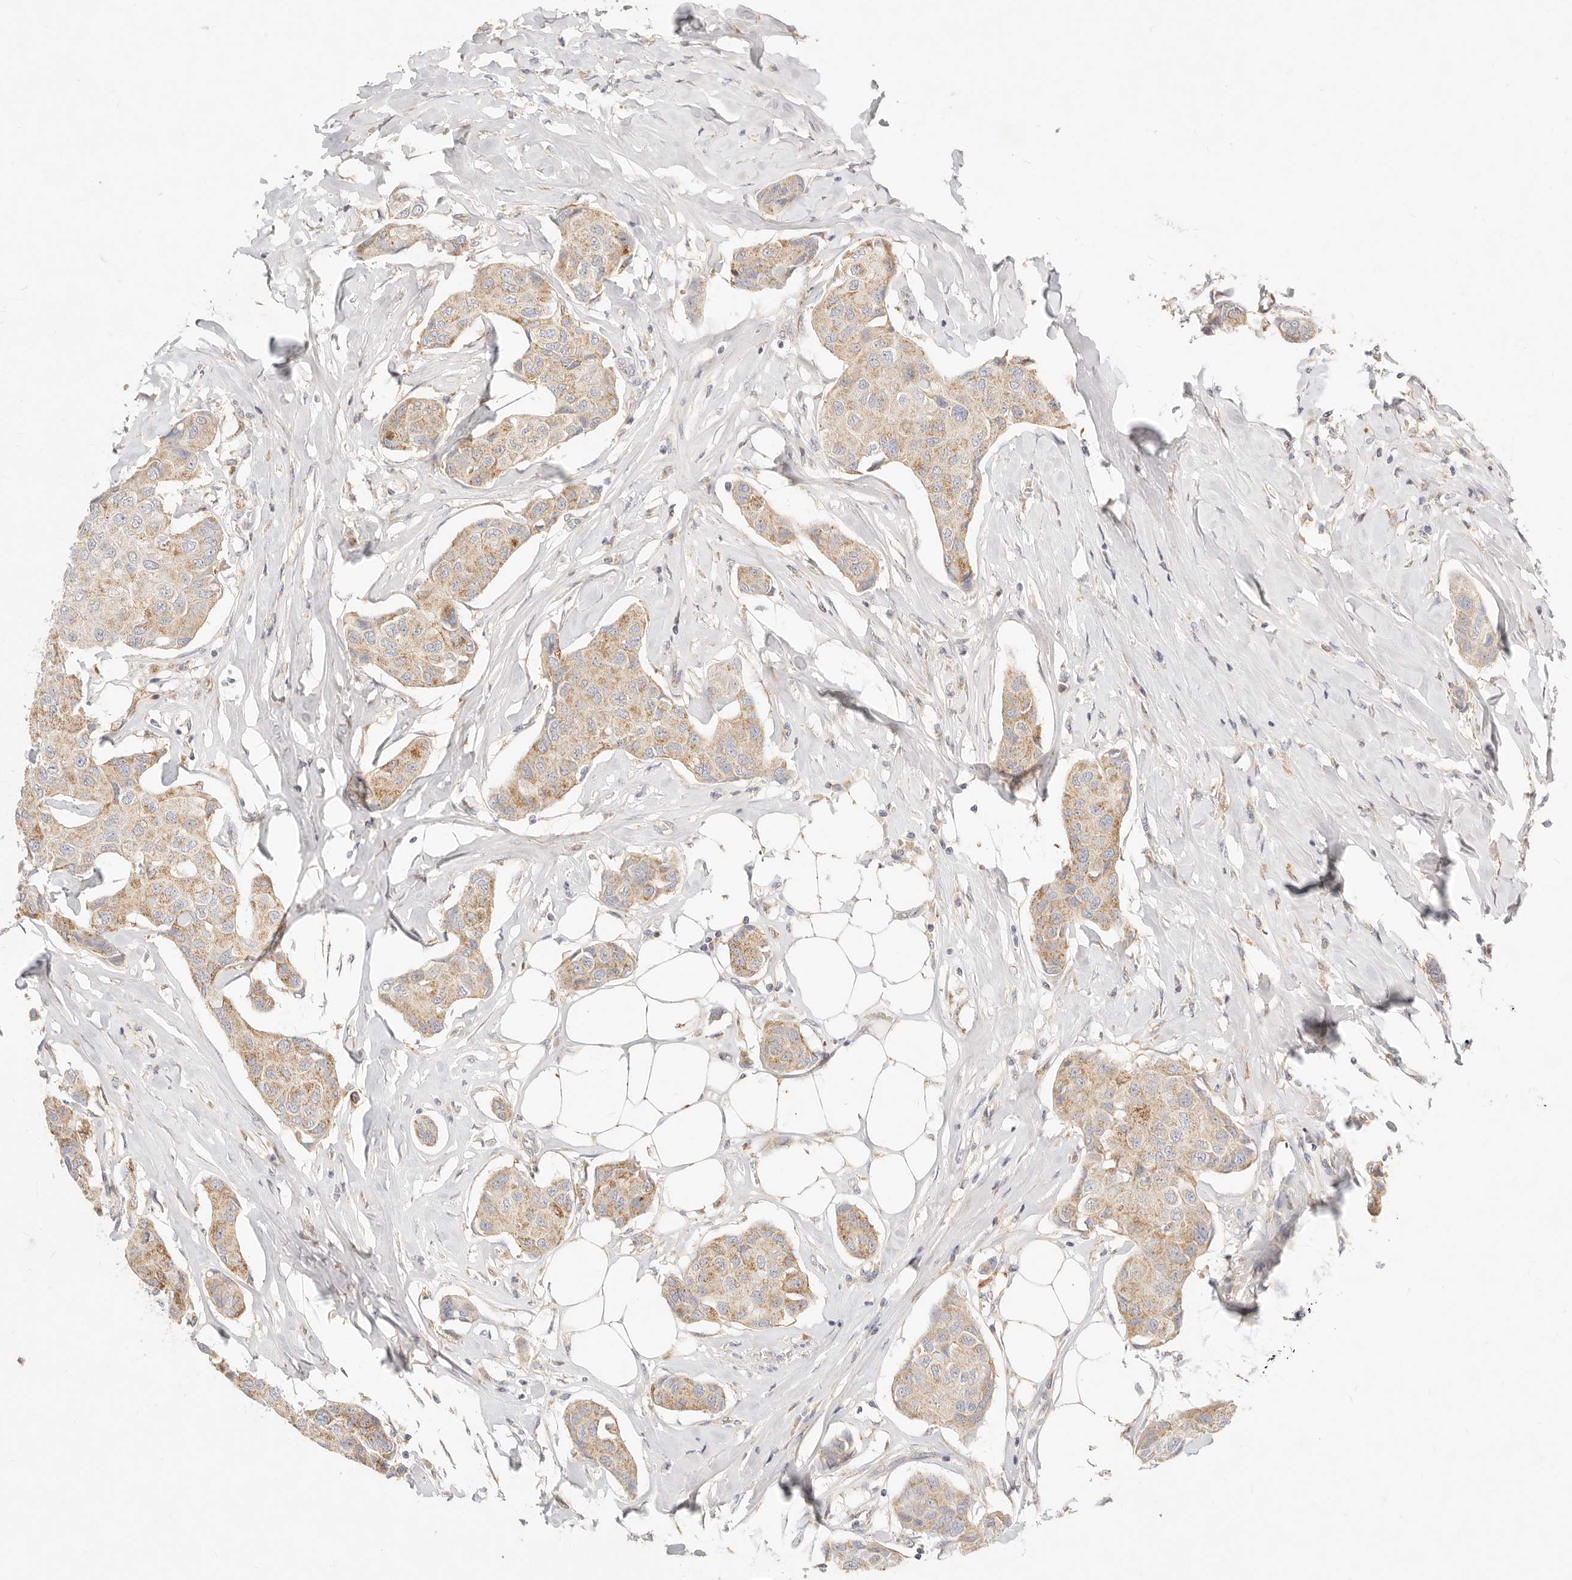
{"staining": {"intensity": "weak", "quantity": ">75%", "location": "cytoplasmic/membranous"}, "tissue": "breast cancer", "cell_type": "Tumor cells", "image_type": "cancer", "snomed": [{"axis": "morphology", "description": "Duct carcinoma"}, {"axis": "topography", "description": "Breast"}], "caption": "Approximately >75% of tumor cells in breast cancer (invasive ductal carcinoma) demonstrate weak cytoplasmic/membranous protein positivity as visualized by brown immunohistochemical staining.", "gene": "ACOX1", "patient": {"sex": "female", "age": 80}}